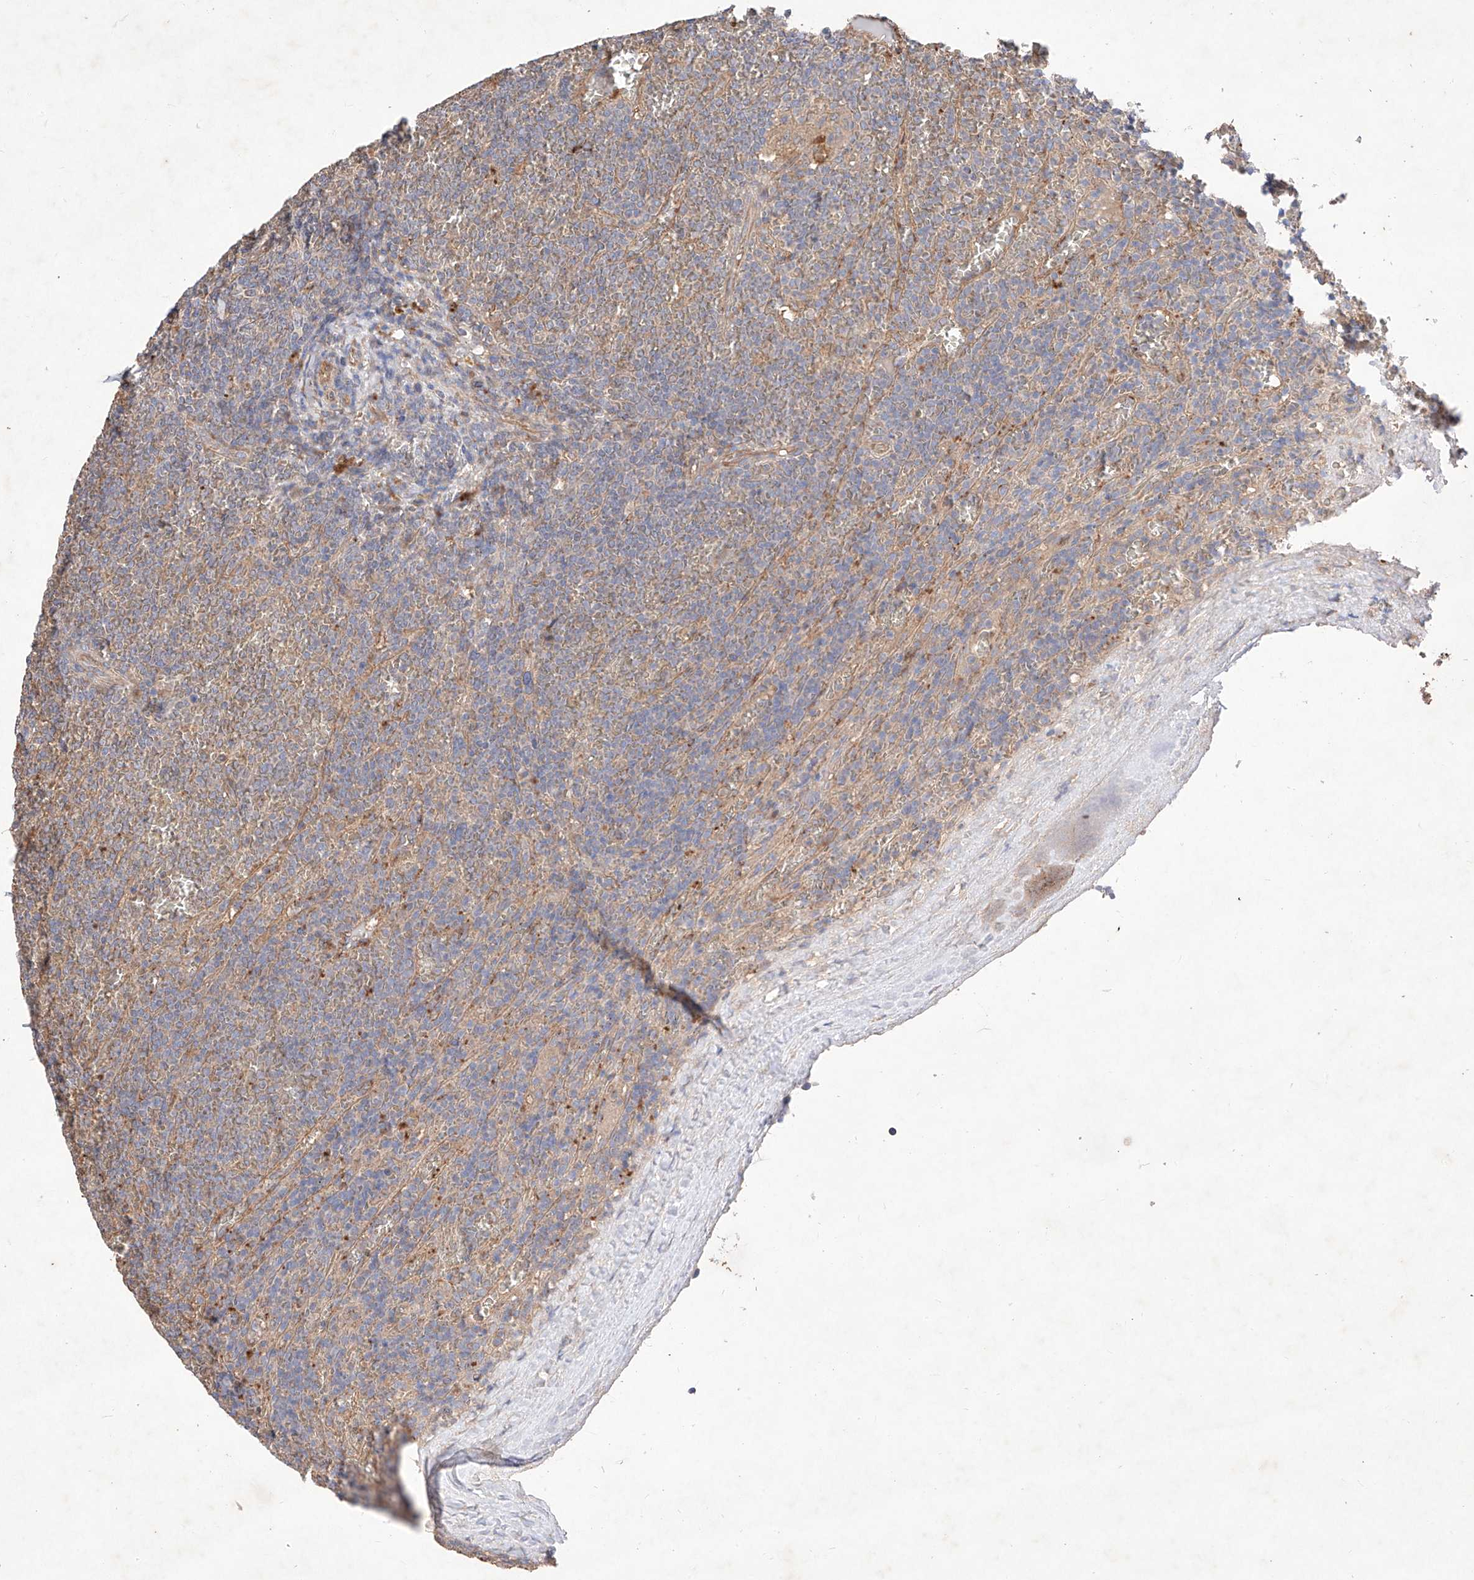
{"staining": {"intensity": "negative", "quantity": "none", "location": "none"}, "tissue": "lymphoma", "cell_type": "Tumor cells", "image_type": "cancer", "snomed": [{"axis": "morphology", "description": "Malignant lymphoma, non-Hodgkin's type, Low grade"}, {"axis": "topography", "description": "Spleen"}], "caption": "Immunohistochemistry (IHC) image of low-grade malignant lymphoma, non-Hodgkin's type stained for a protein (brown), which displays no staining in tumor cells.", "gene": "C6orf62", "patient": {"sex": "female", "age": 19}}